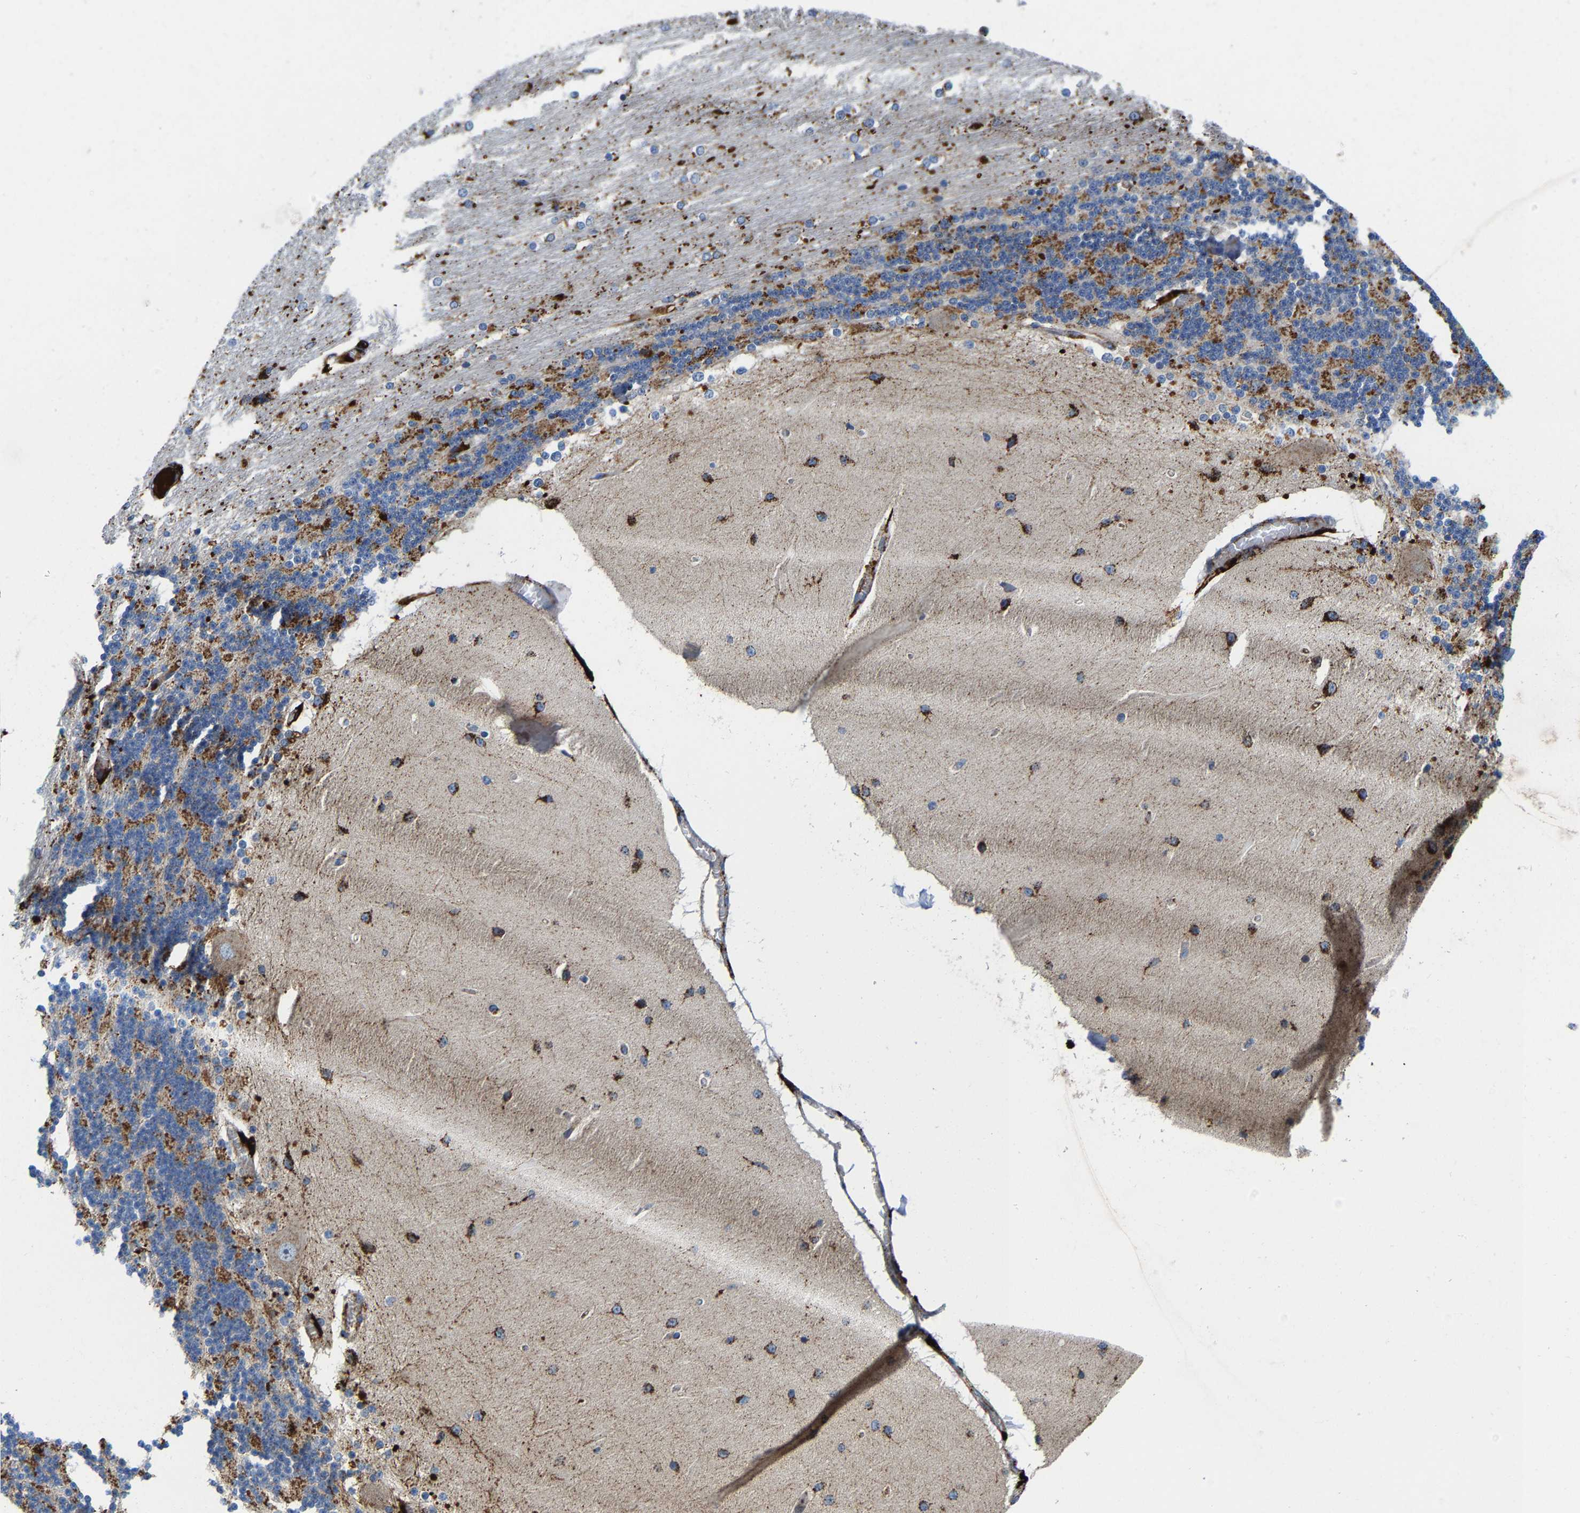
{"staining": {"intensity": "moderate", "quantity": "25%-75%", "location": "cytoplasmic/membranous"}, "tissue": "cerebellum", "cell_type": "Cells in granular layer", "image_type": "normal", "snomed": [{"axis": "morphology", "description": "Normal tissue, NOS"}, {"axis": "topography", "description": "Cerebellum"}], "caption": "This image demonstrates immunohistochemistry (IHC) staining of benign human cerebellum, with medium moderate cytoplasmic/membranous staining in approximately 25%-75% of cells in granular layer.", "gene": "DPP7", "patient": {"sex": "female", "age": 54}}